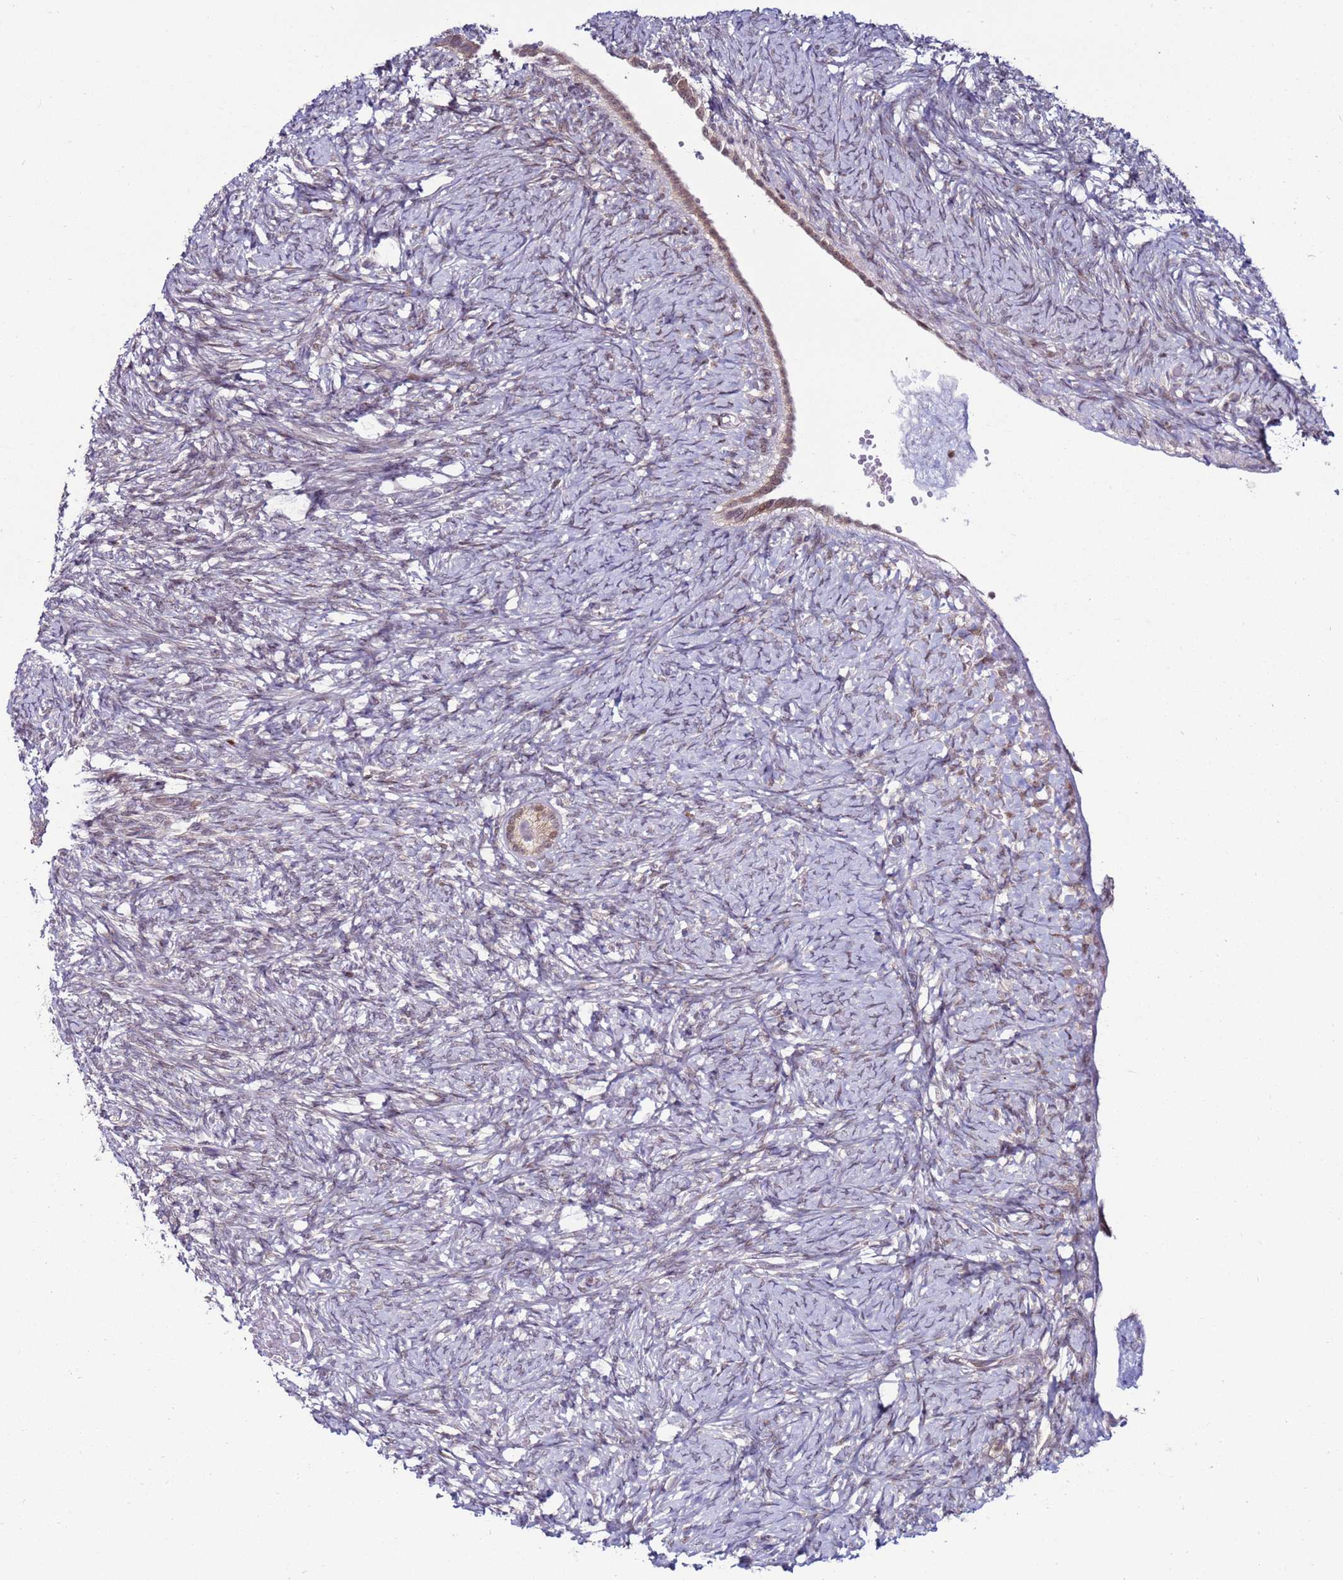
{"staining": {"intensity": "weak", "quantity": ">75%", "location": "nuclear"}, "tissue": "ovary", "cell_type": "Follicle cells", "image_type": "normal", "snomed": [{"axis": "morphology", "description": "Normal tissue, NOS"}, {"axis": "topography", "description": "Ovary"}], "caption": "Benign ovary reveals weak nuclear expression in approximately >75% of follicle cells (IHC, brightfield microscopy, high magnification)..", "gene": "KPNA4", "patient": {"sex": "female", "age": 41}}